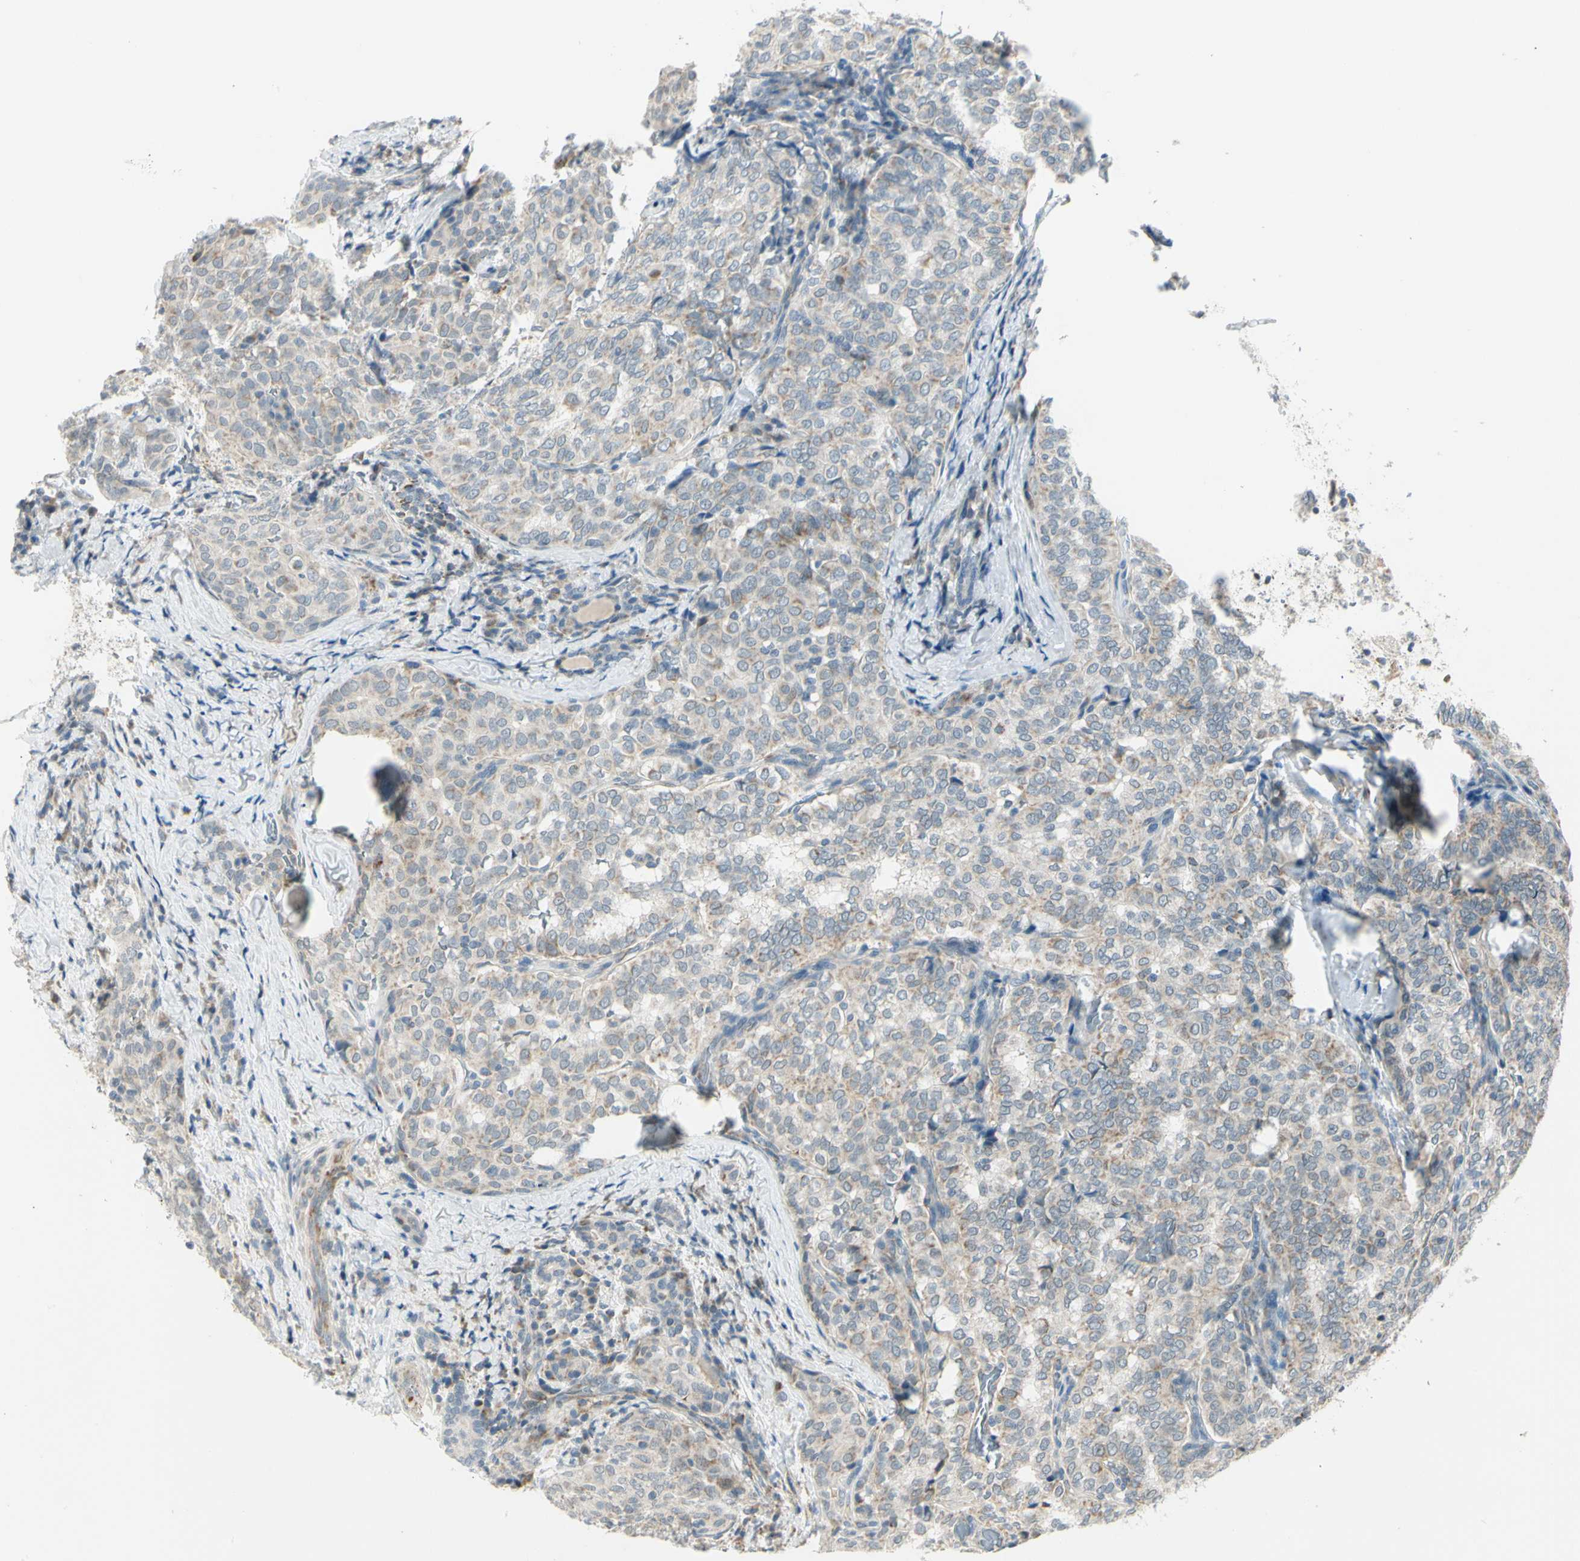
{"staining": {"intensity": "weak", "quantity": ">75%", "location": "cytoplasmic/membranous"}, "tissue": "thyroid cancer", "cell_type": "Tumor cells", "image_type": "cancer", "snomed": [{"axis": "morphology", "description": "Normal tissue, NOS"}, {"axis": "morphology", "description": "Papillary adenocarcinoma, NOS"}, {"axis": "topography", "description": "Thyroid gland"}], "caption": "Thyroid cancer stained with IHC demonstrates weak cytoplasmic/membranous expression in about >75% of tumor cells.", "gene": "KHDC4", "patient": {"sex": "female", "age": 30}}